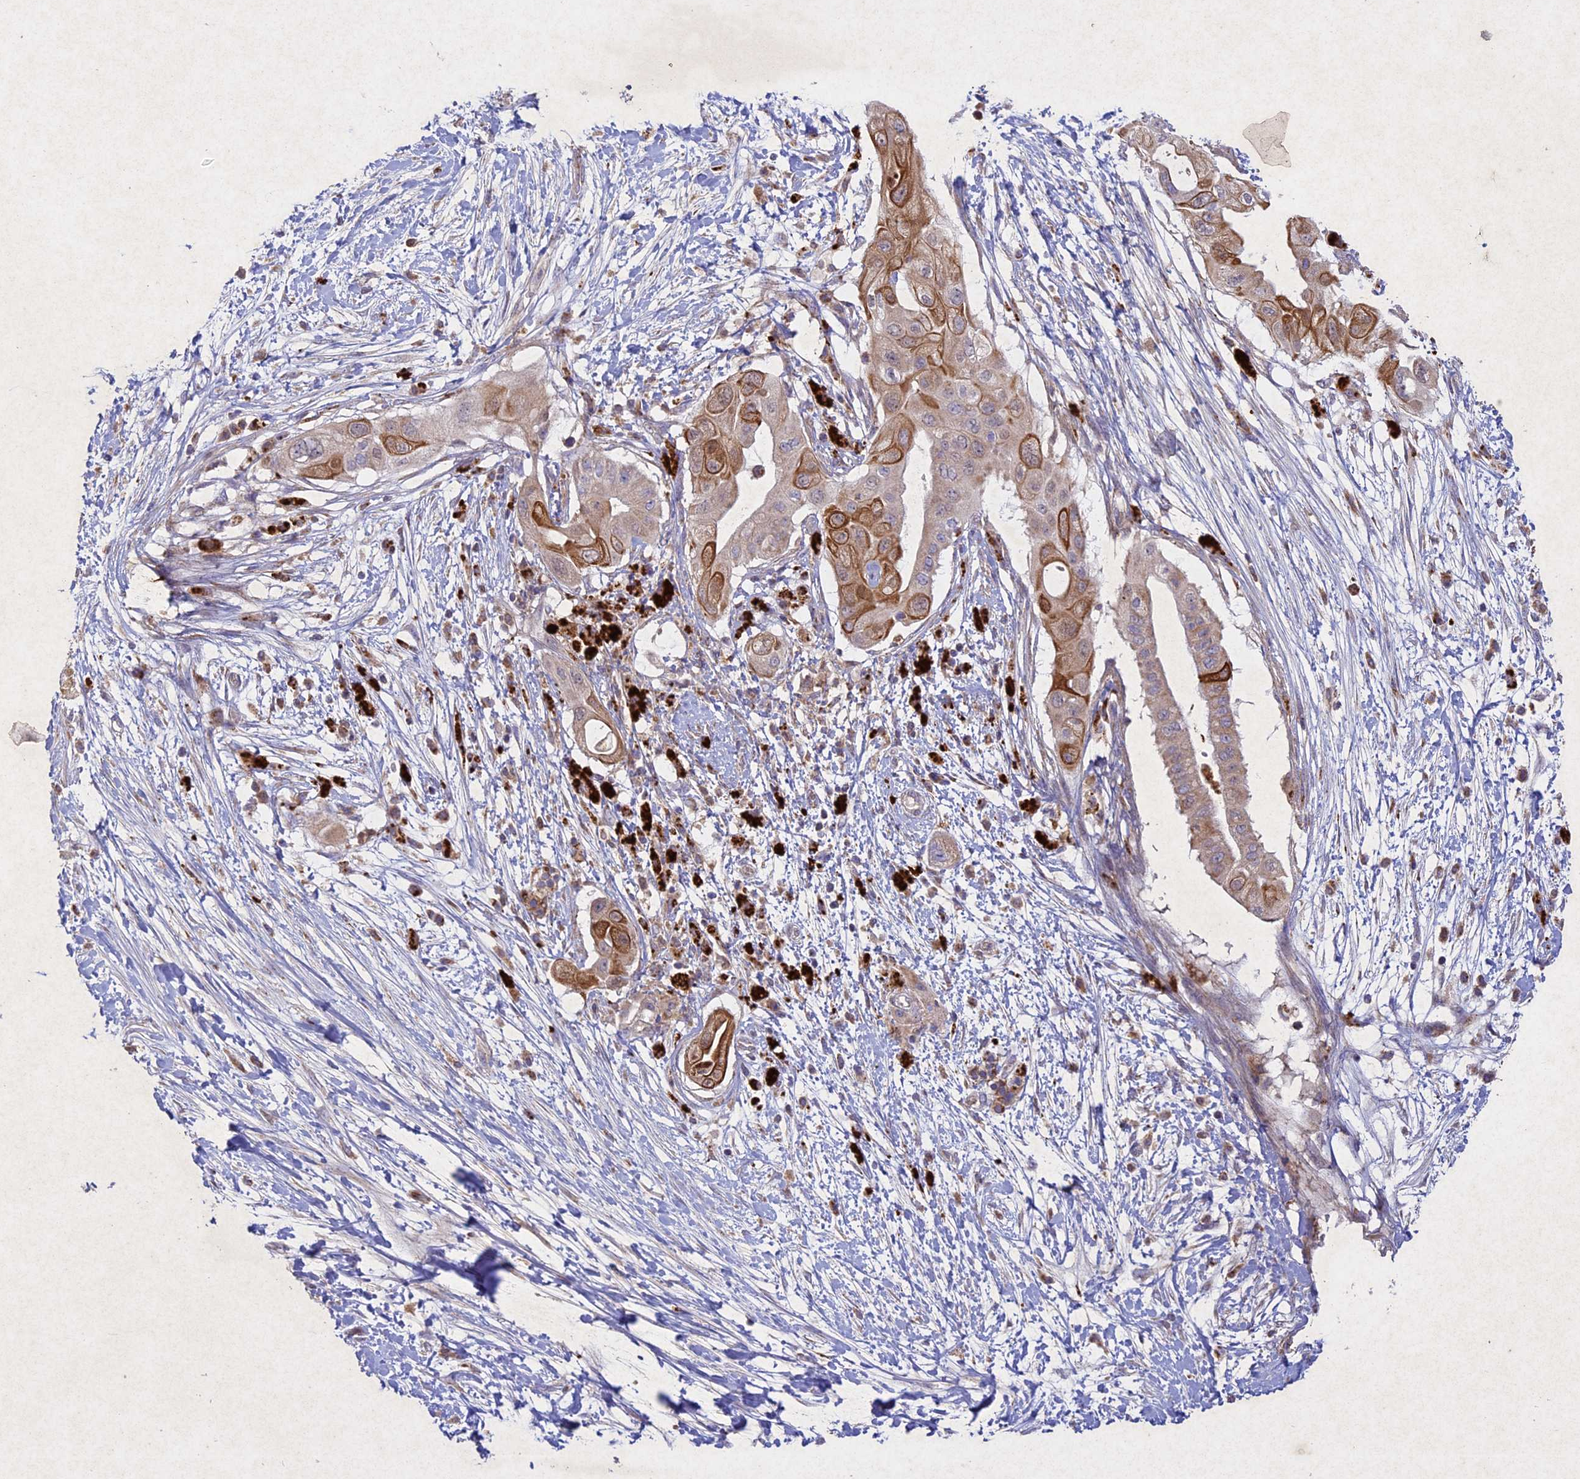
{"staining": {"intensity": "moderate", "quantity": "25%-75%", "location": "cytoplasmic/membranous"}, "tissue": "pancreatic cancer", "cell_type": "Tumor cells", "image_type": "cancer", "snomed": [{"axis": "morphology", "description": "Adenocarcinoma, NOS"}, {"axis": "topography", "description": "Pancreas"}], "caption": "Protein staining demonstrates moderate cytoplasmic/membranous staining in approximately 25%-75% of tumor cells in adenocarcinoma (pancreatic).", "gene": "CIAO2B", "patient": {"sex": "male", "age": 68}}